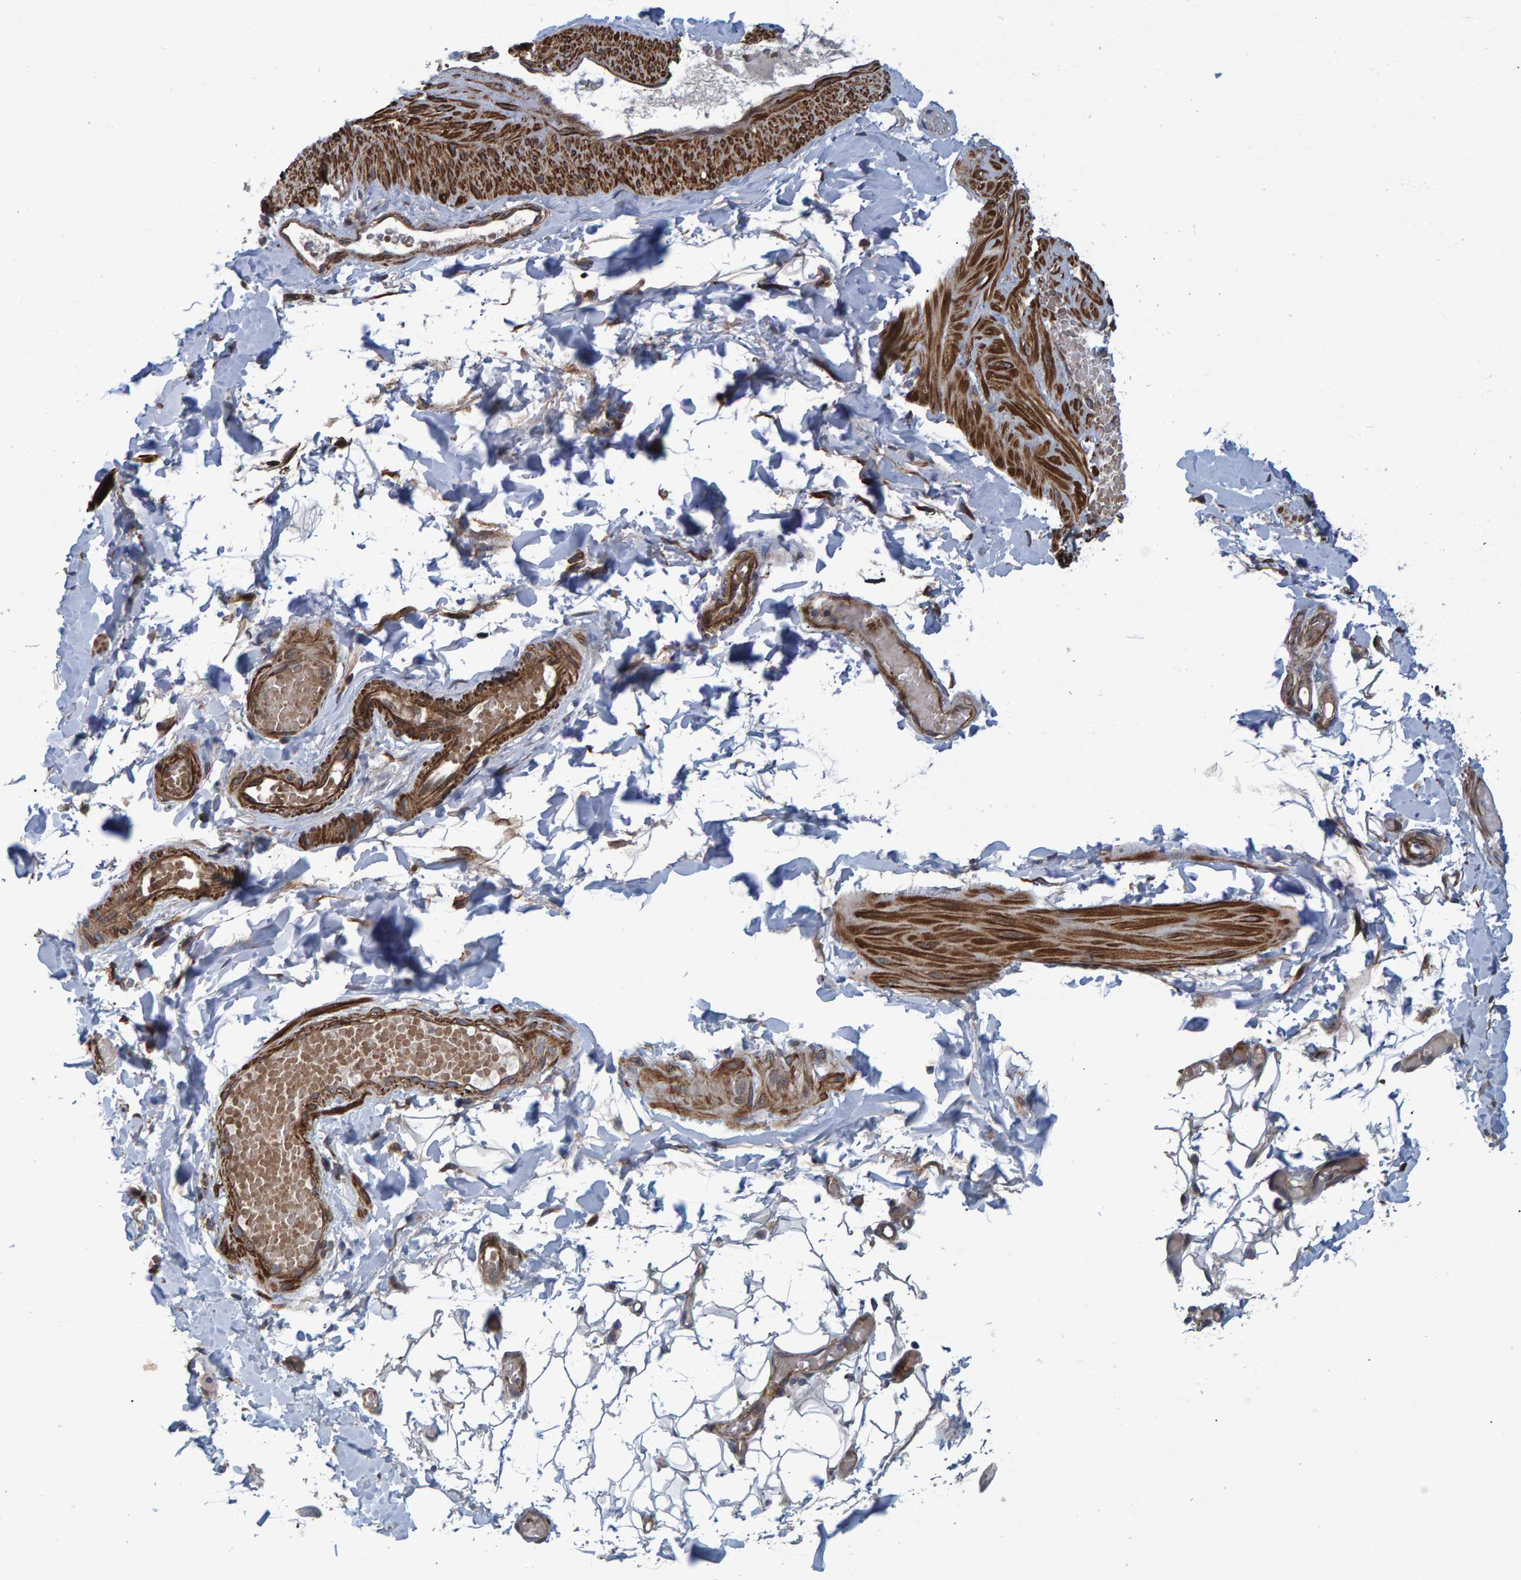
{"staining": {"intensity": "weak", "quantity": "<25%", "location": "cytoplasmic/membranous"}, "tissue": "adipose tissue", "cell_type": "Adipocytes", "image_type": "normal", "snomed": [{"axis": "morphology", "description": "Normal tissue, NOS"}, {"axis": "topography", "description": "Adipose tissue"}, {"axis": "topography", "description": "Vascular tissue"}, {"axis": "topography", "description": "Peripheral nerve tissue"}], "caption": "High magnification brightfield microscopy of benign adipose tissue stained with DAB (3,3'-diaminobenzidine) (brown) and counterstained with hematoxylin (blue): adipocytes show no significant positivity.", "gene": "ATP6V1H", "patient": {"sex": "male", "age": 25}}